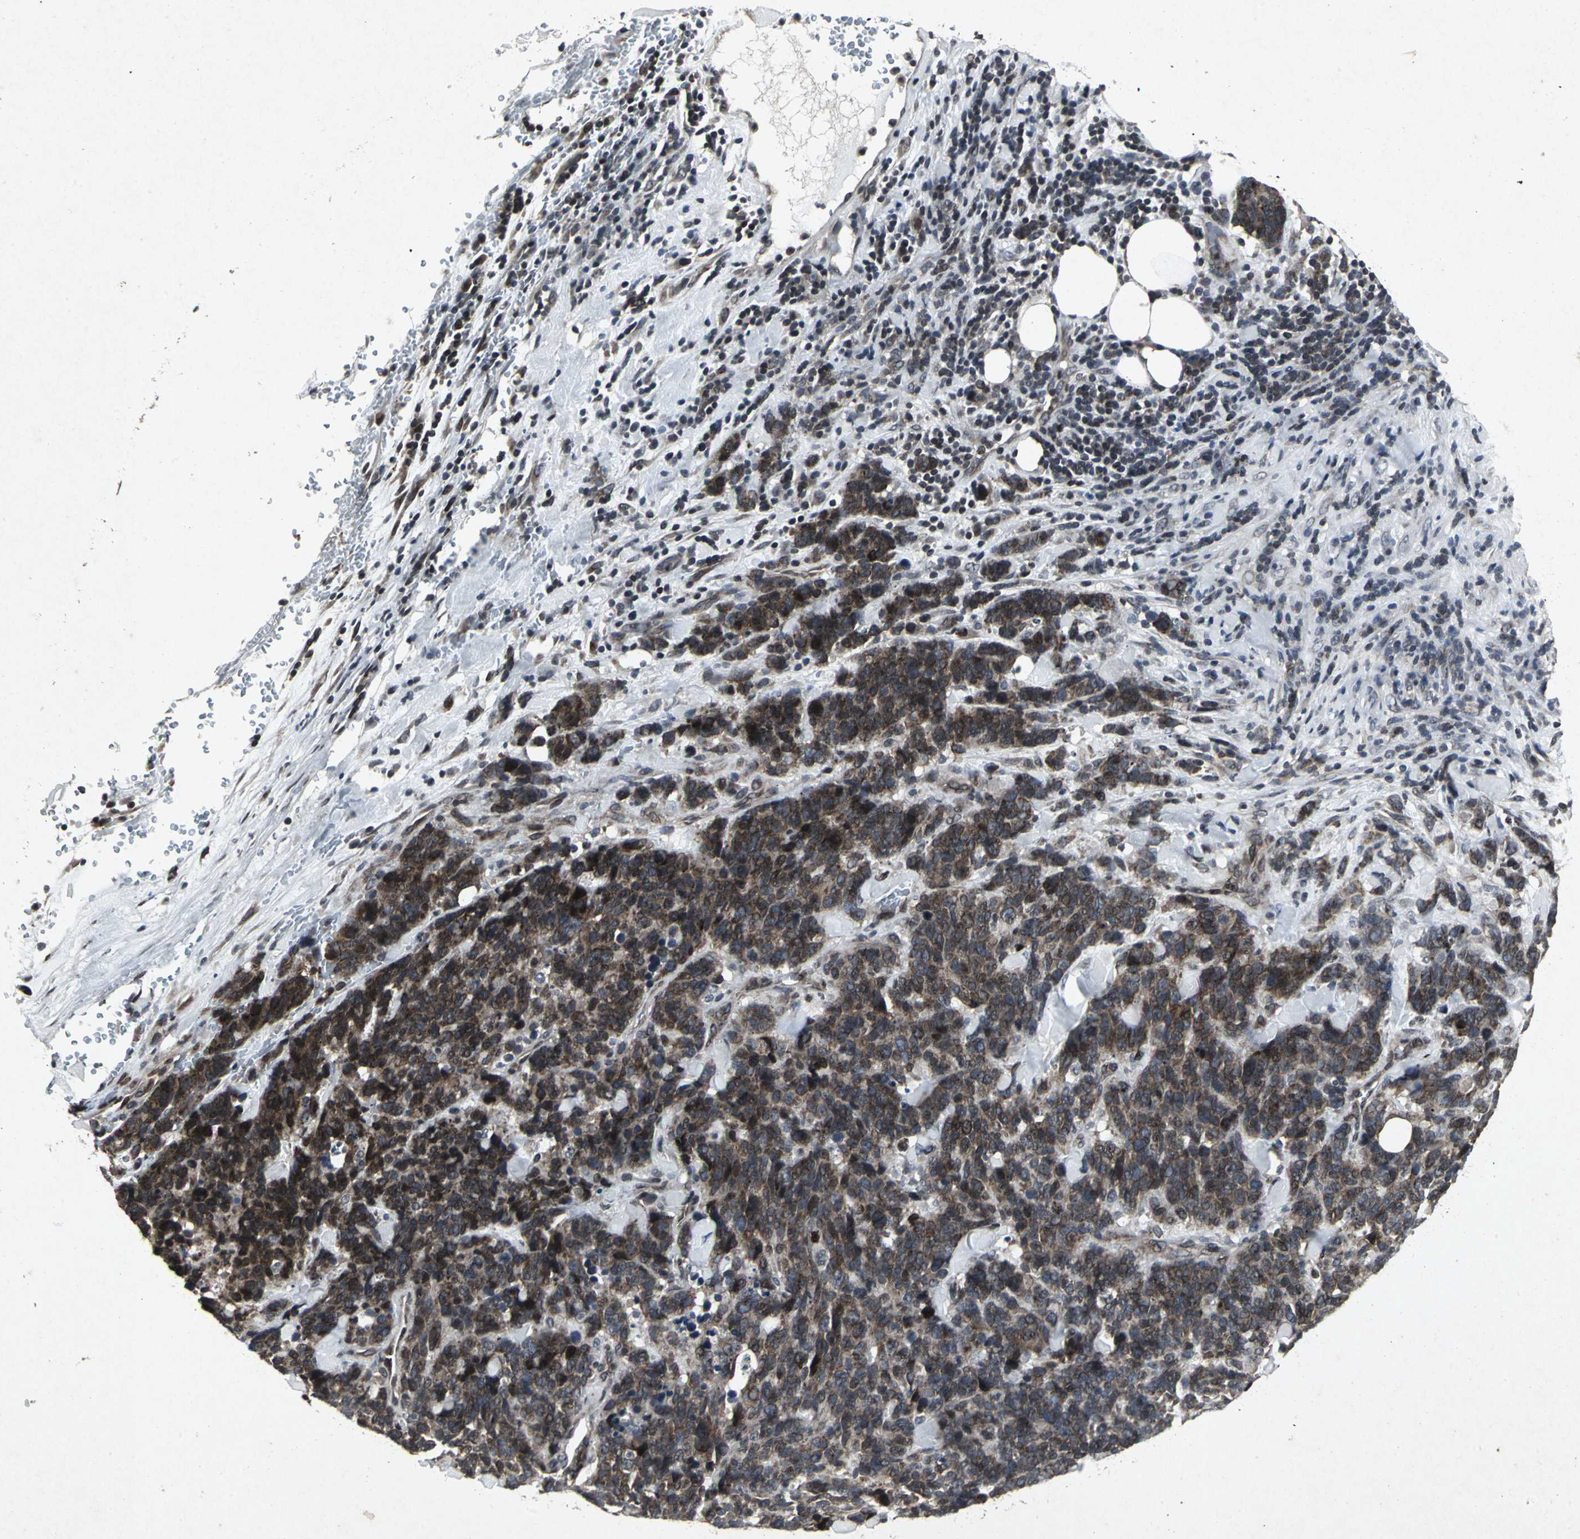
{"staining": {"intensity": "strong", "quantity": ">75%", "location": "cytoplasmic/membranous"}, "tissue": "lung cancer", "cell_type": "Tumor cells", "image_type": "cancer", "snomed": [{"axis": "morphology", "description": "Neoplasm, malignant, NOS"}, {"axis": "topography", "description": "Lung"}], "caption": "Strong cytoplasmic/membranous staining is identified in approximately >75% of tumor cells in lung cancer. The protein is shown in brown color, while the nuclei are stained blue.", "gene": "SH2B3", "patient": {"sex": "female", "age": 58}}